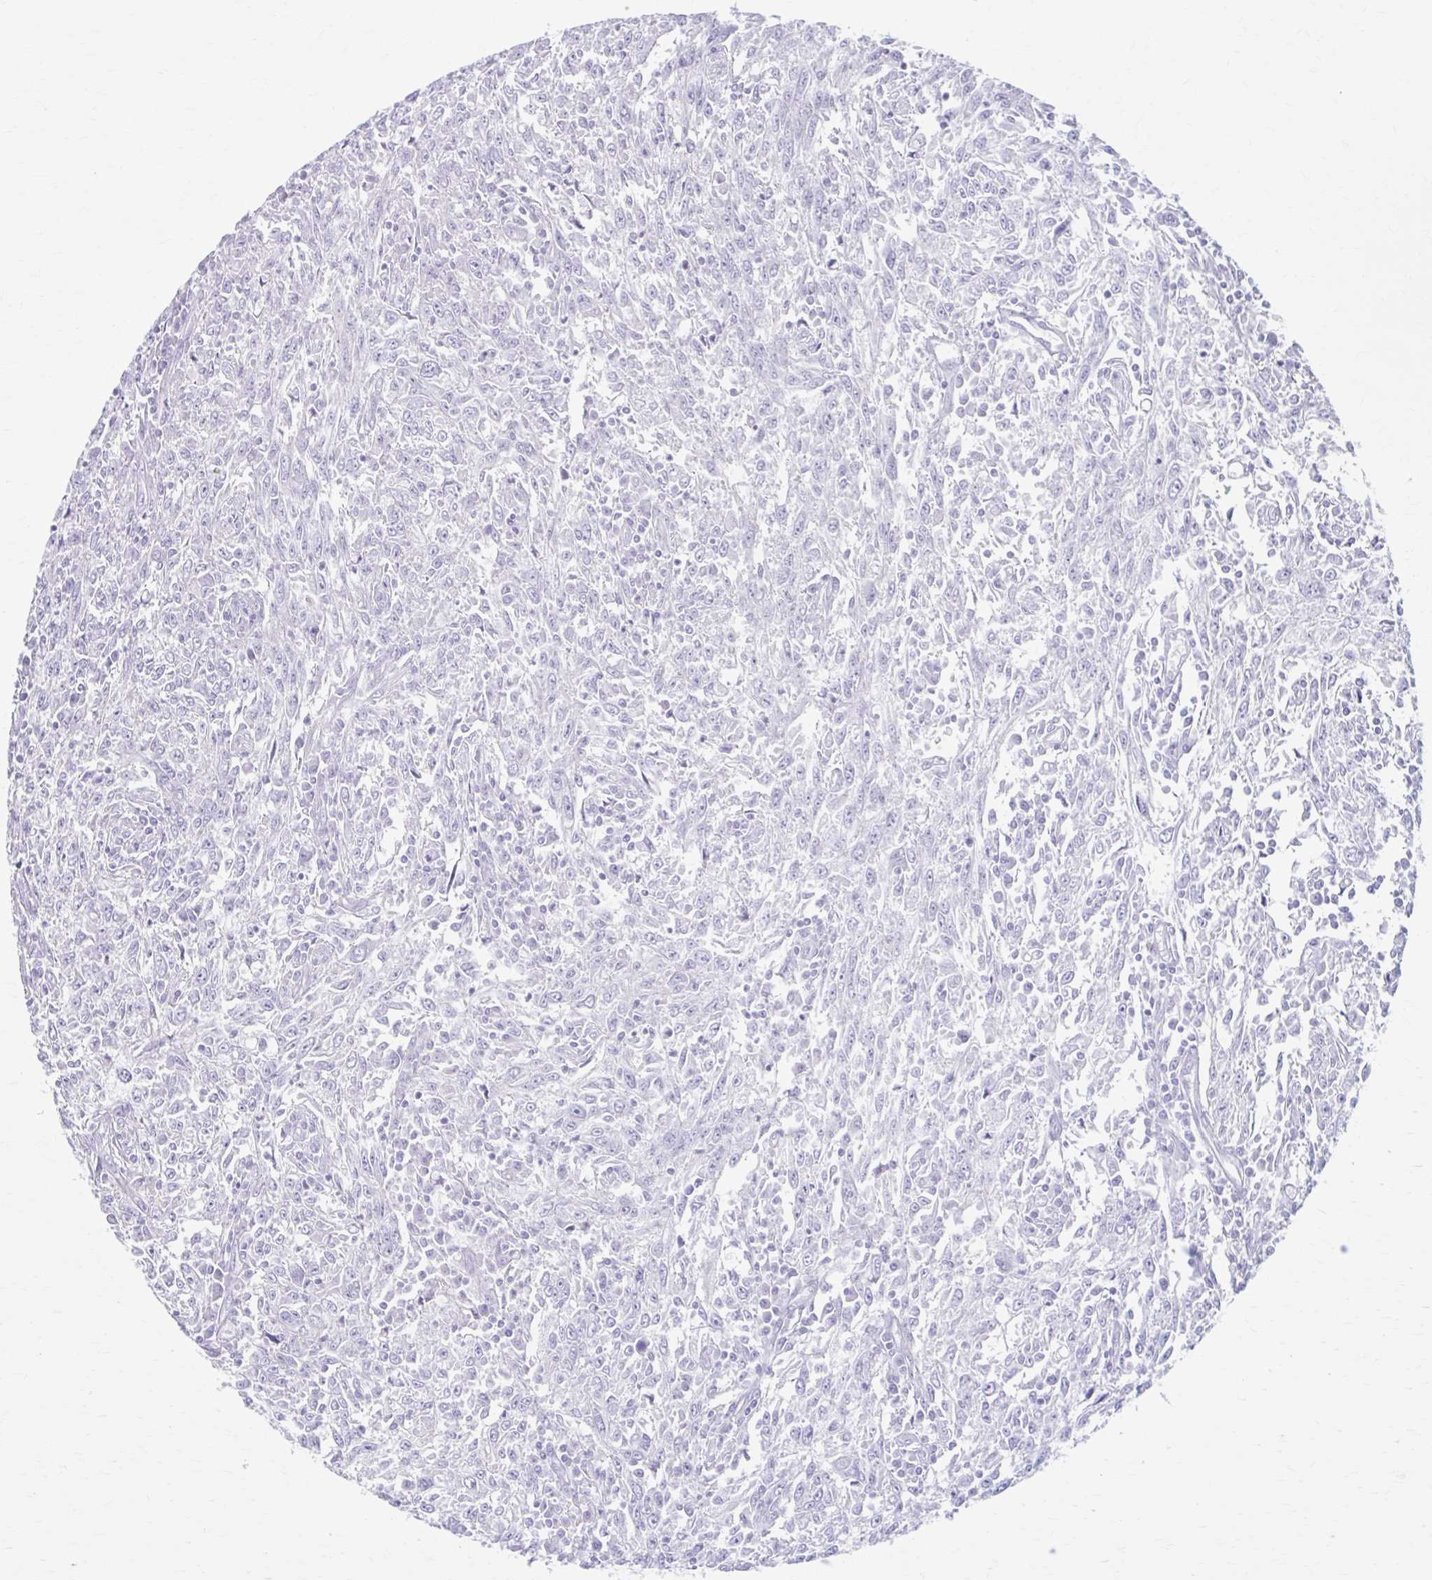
{"staining": {"intensity": "negative", "quantity": "none", "location": "none"}, "tissue": "breast cancer", "cell_type": "Tumor cells", "image_type": "cancer", "snomed": [{"axis": "morphology", "description": "Duct carcinoma"}, {"axis": "topography", "description": "Breast"}], "caption": "This is a histopathology image of immunohistochemistry (IHC) staining of invasive ductal carcinoma (breast), which shows no staining in tumor cells. (Brightfield microscopy of DAB immunohistochemistry (IHC) at high magnification).", "gene": "KCNE2", "patient": {"sex": "female", "age": 50}}